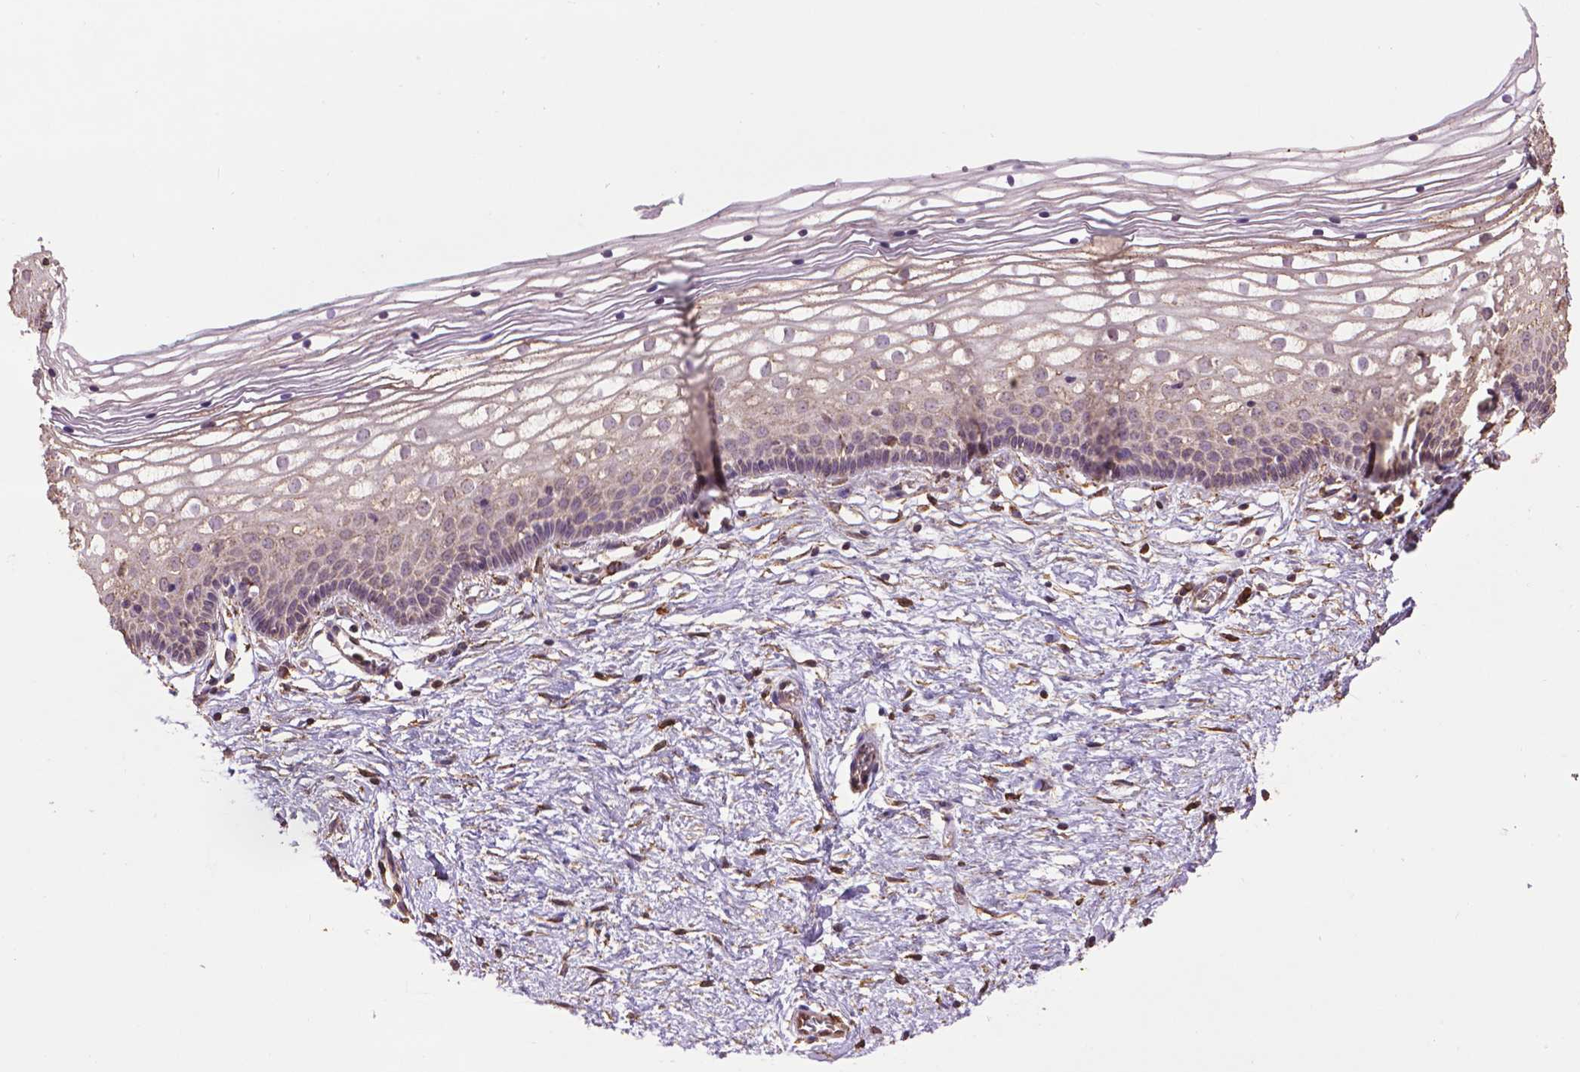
{"staining": {"intensity": "negative", "quantity": "none", "location": "none"}, "tissue": "vagina", "cell_type": "Squamous epithelial cells", "image_type": "normal", "snomed": [{"axis": "morphology", "description": "Normal tissue, NOS"}, {"axis": "topography", "description": "Vagina"}], "caption": "Histopathology image shows no protein staining in squamous epithelial cells of normal vagina.", "gene": "PPP2R5E", "patient": {"sex": "female", "age": 36}}